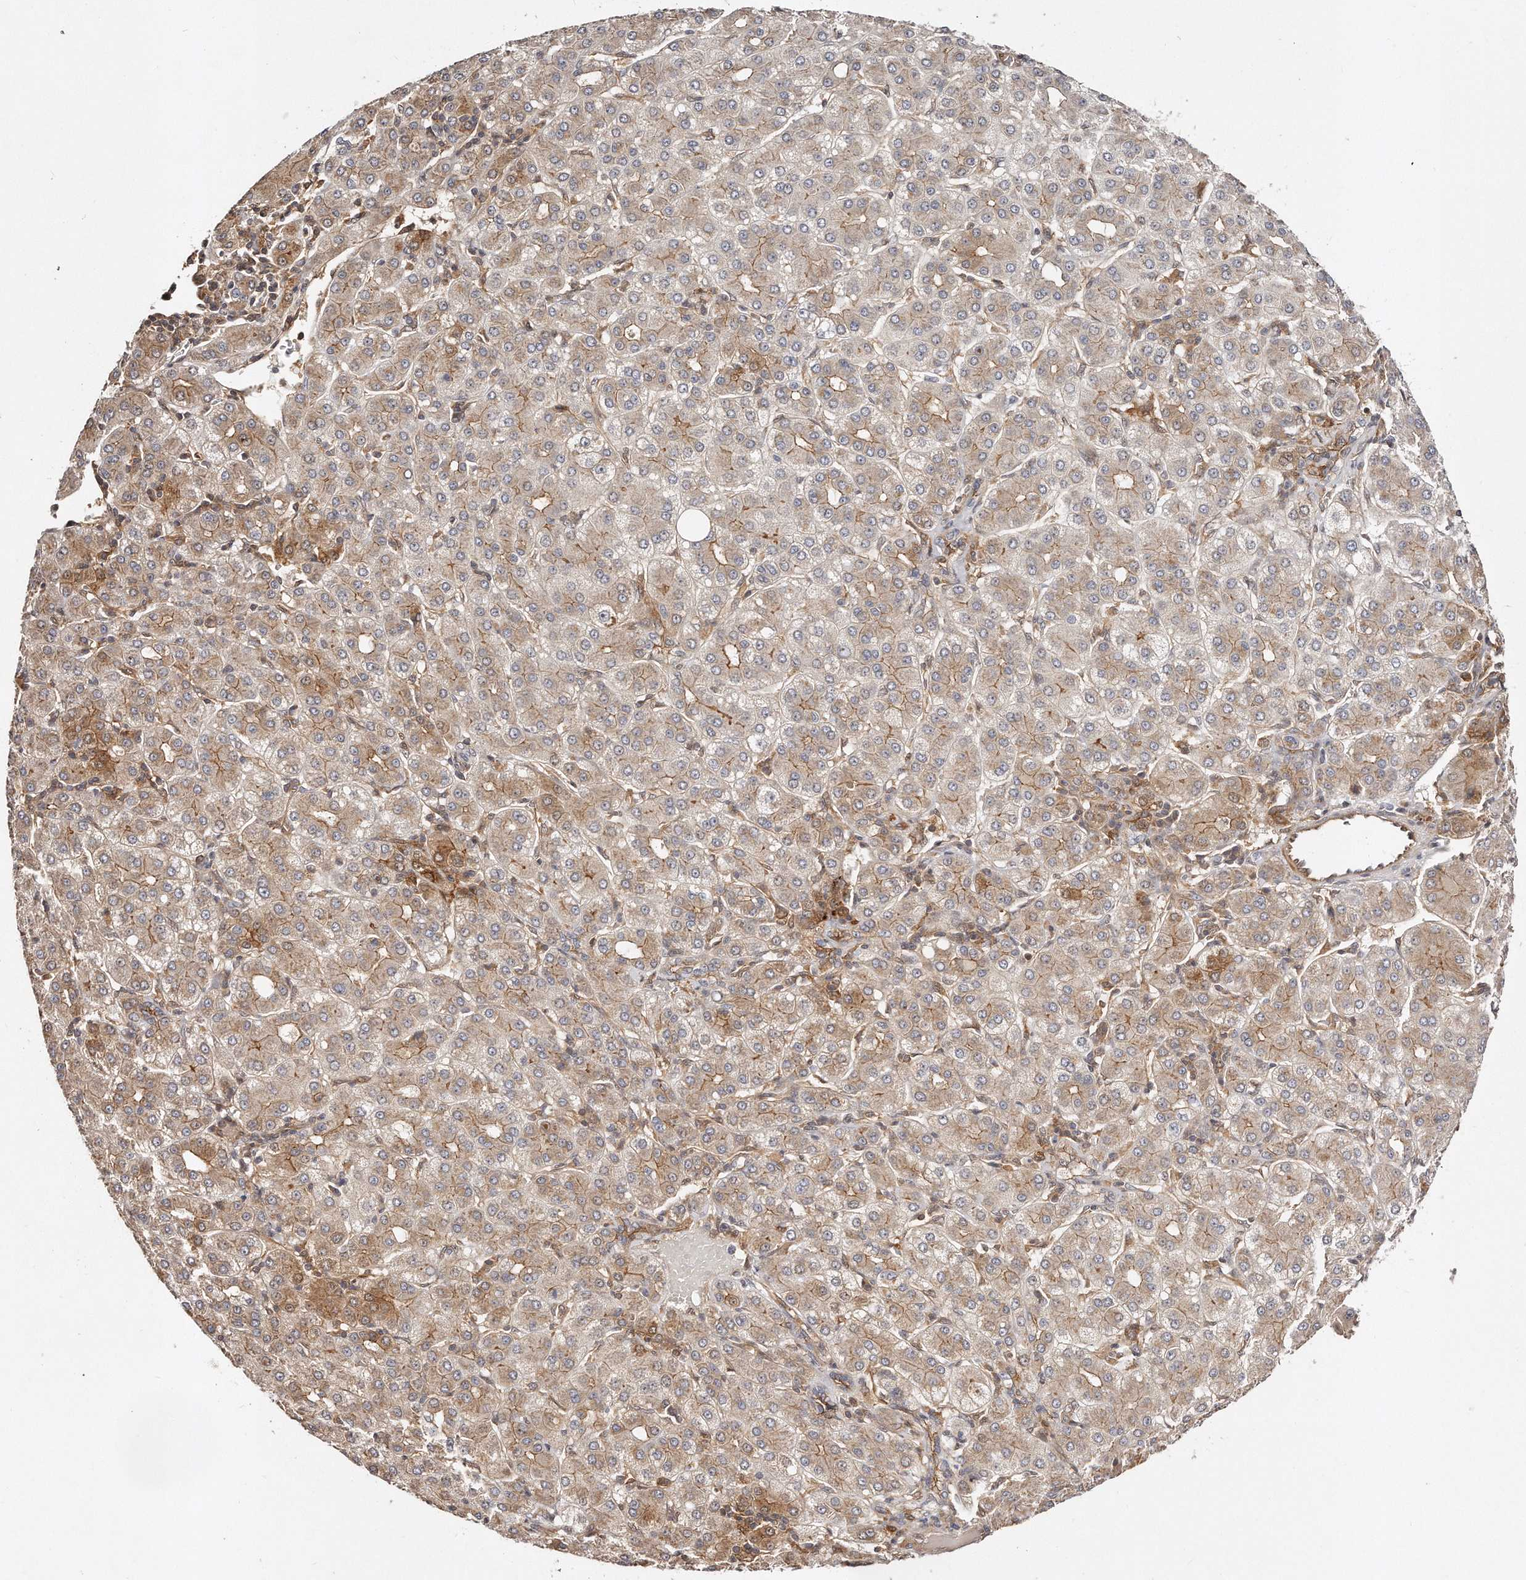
{"staining": {"intensity": "moderate", "quantity": "25%-75%", "location": "cytoplasmic/membranous"}, "tissue": "liver cancer", "cell_type": "Tumor cells", "image_type": "cancer", "snomed": [{"axis": "morphology", "description": "Carcinoma, Hepatocellular, NOS"}, {"axis": "topography", "description": "Liver"}], "caption": "Human liver cancer (hepatocellular carcinoma) stained for a protein (brown) demonstrates moderate cytoplasmic/membranous positive expression in about 25%-75% of tumor cells.", "gene": "GBP4", "patient": {"sex": "male", "age": 65}}